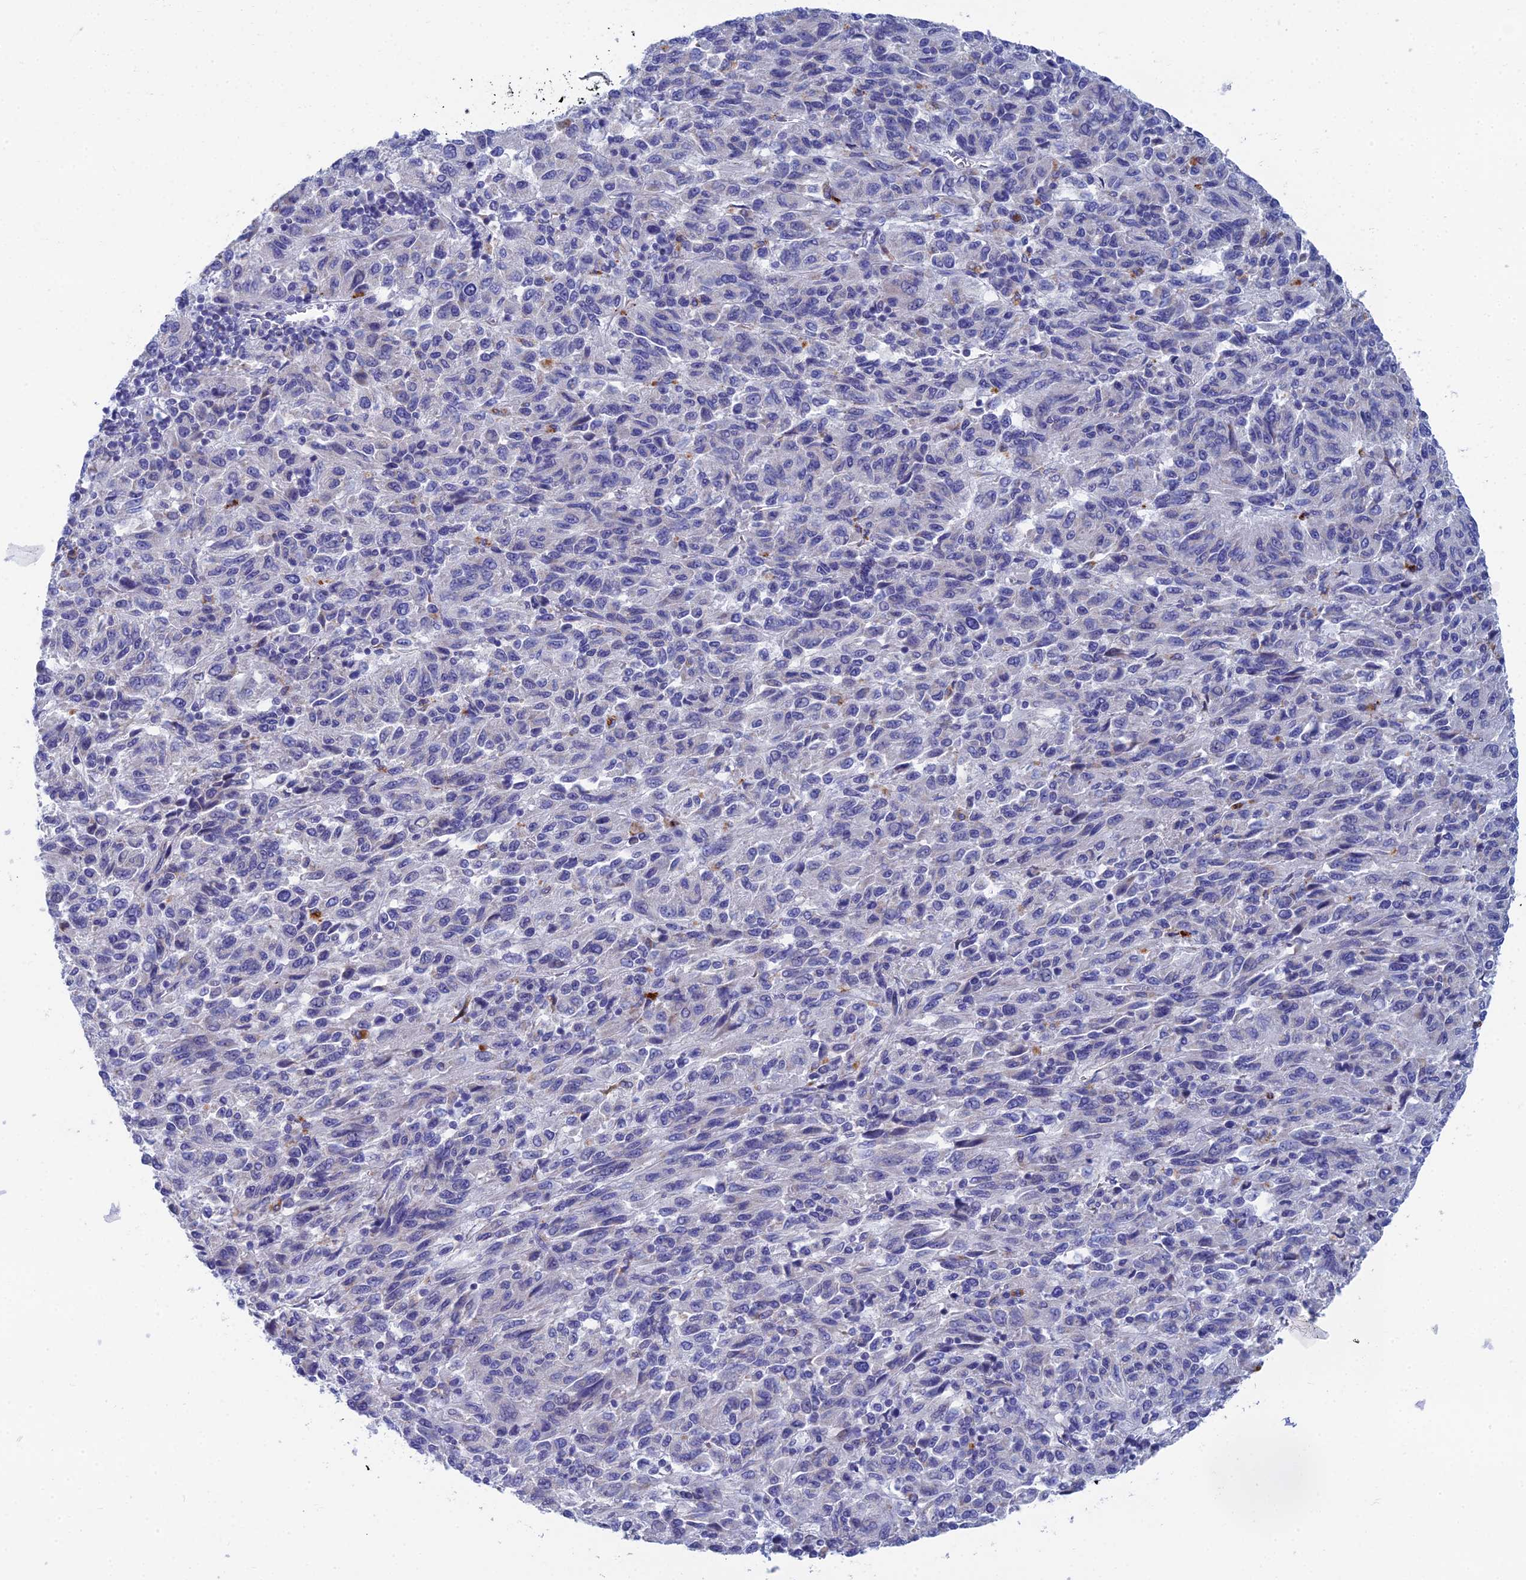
{"staining": {"intensity": "negative", "quantity": "none", "location": "none"}, "tissue": "melanoma", "cell_type": "Tumor cells", "image_type": "cancer", "snomed": [{"axis": "morphology", "description": "Malignant melanoma, Metastatic site"}, {"axis": "topography", "description": "Lung"}], "caption": "IHC image of neoplastic tissue: human melanoma stained with DAB reveals no significant protein positivity in tumor cells.", "gene": "CFAP210", "patient": {"sex": "male", "age": 64}}